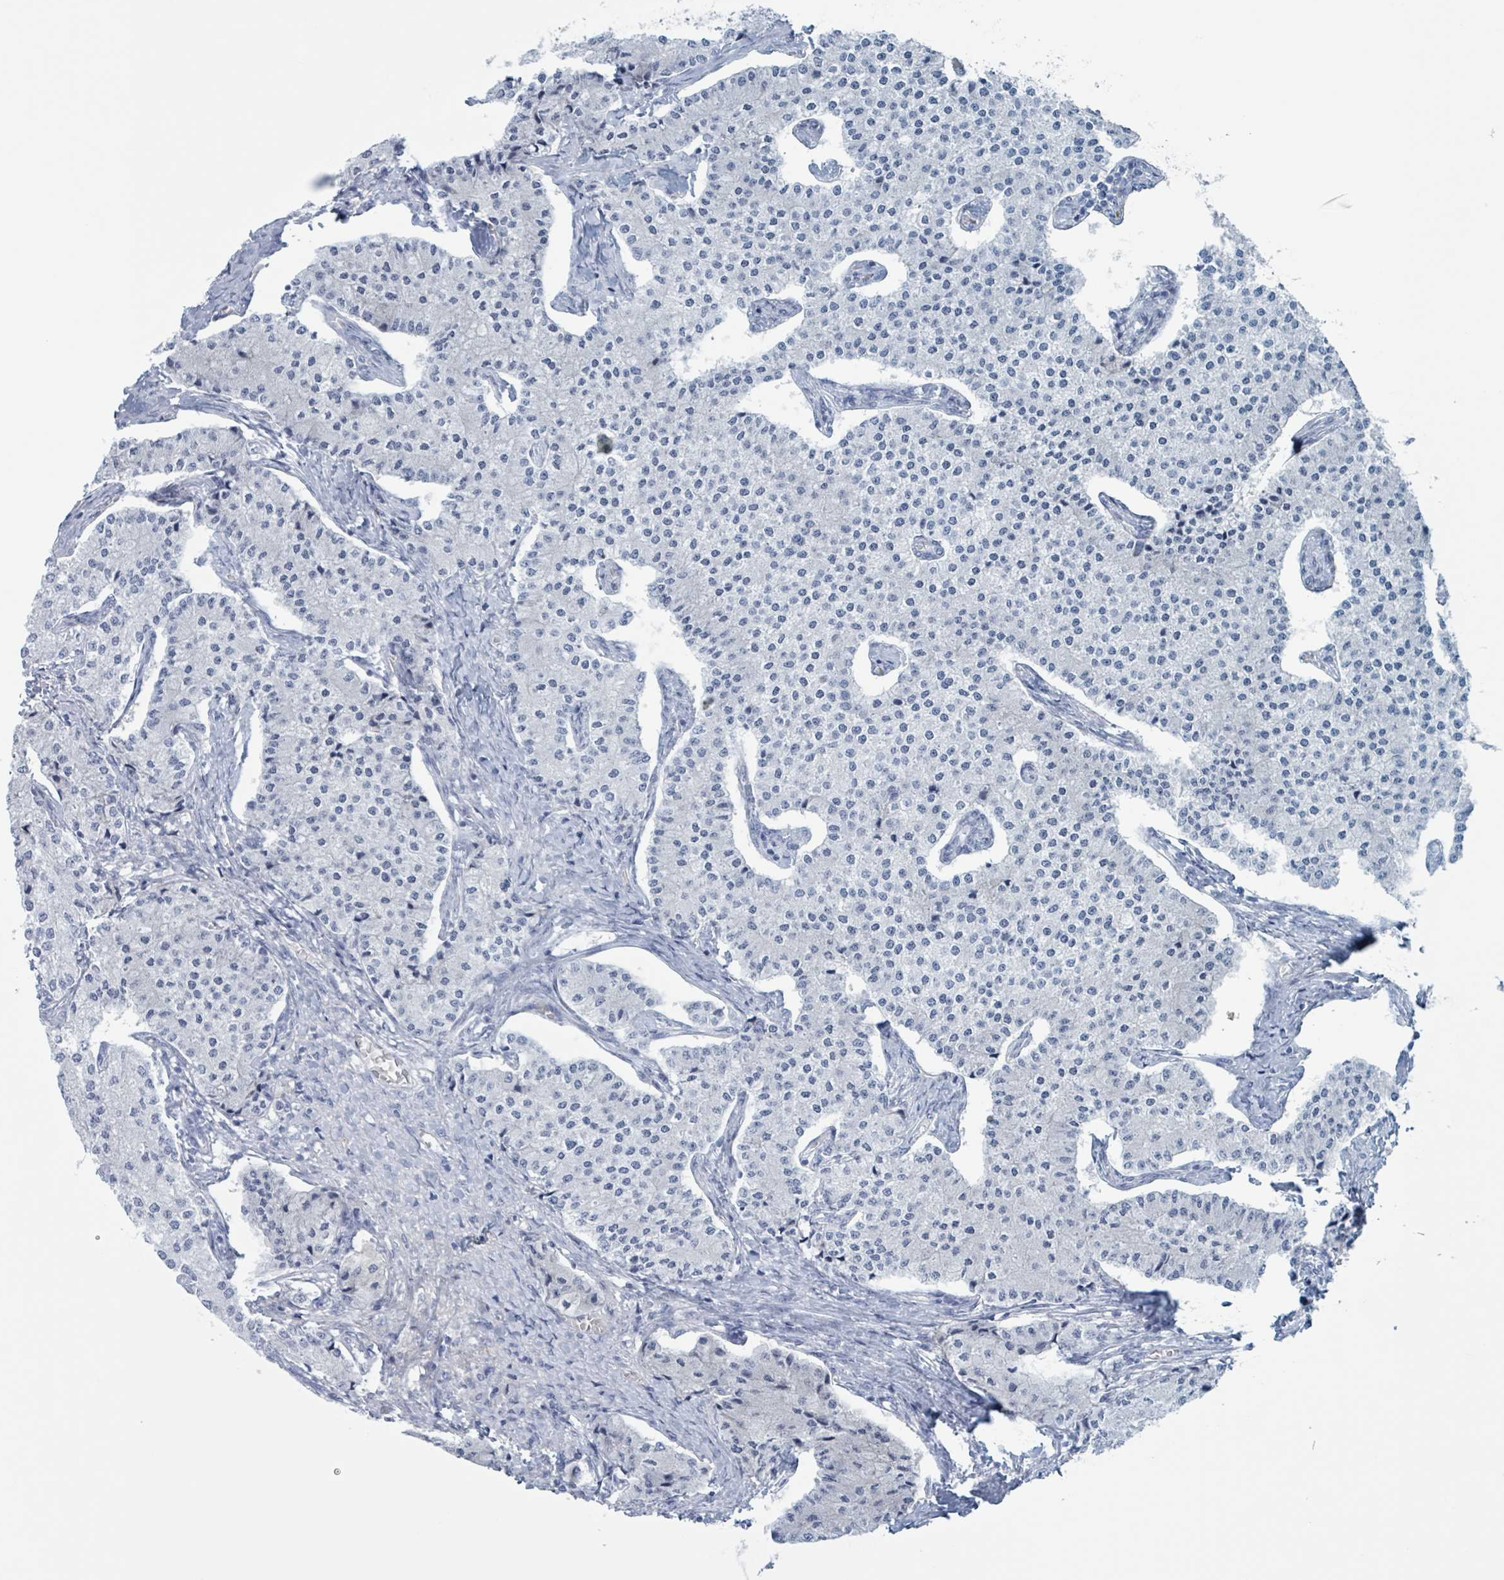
{"staining": {"intensity": "negative", "quantity": "none", "location": "none"}, "tissue": "carcinoid", "cell_type": "Tumor cells", "image_type": "cancer", "snomed": [{"axis": "morphology", "description": "Carcinoid, malignant, NOS"}, {"axis": "topography", "description": "Colon"}], "caption": "There is no significant expression in tumor cells of carcinoid (malignant).", "gene": "KLK4", "patient": {"sex": "female", "age": 52}}